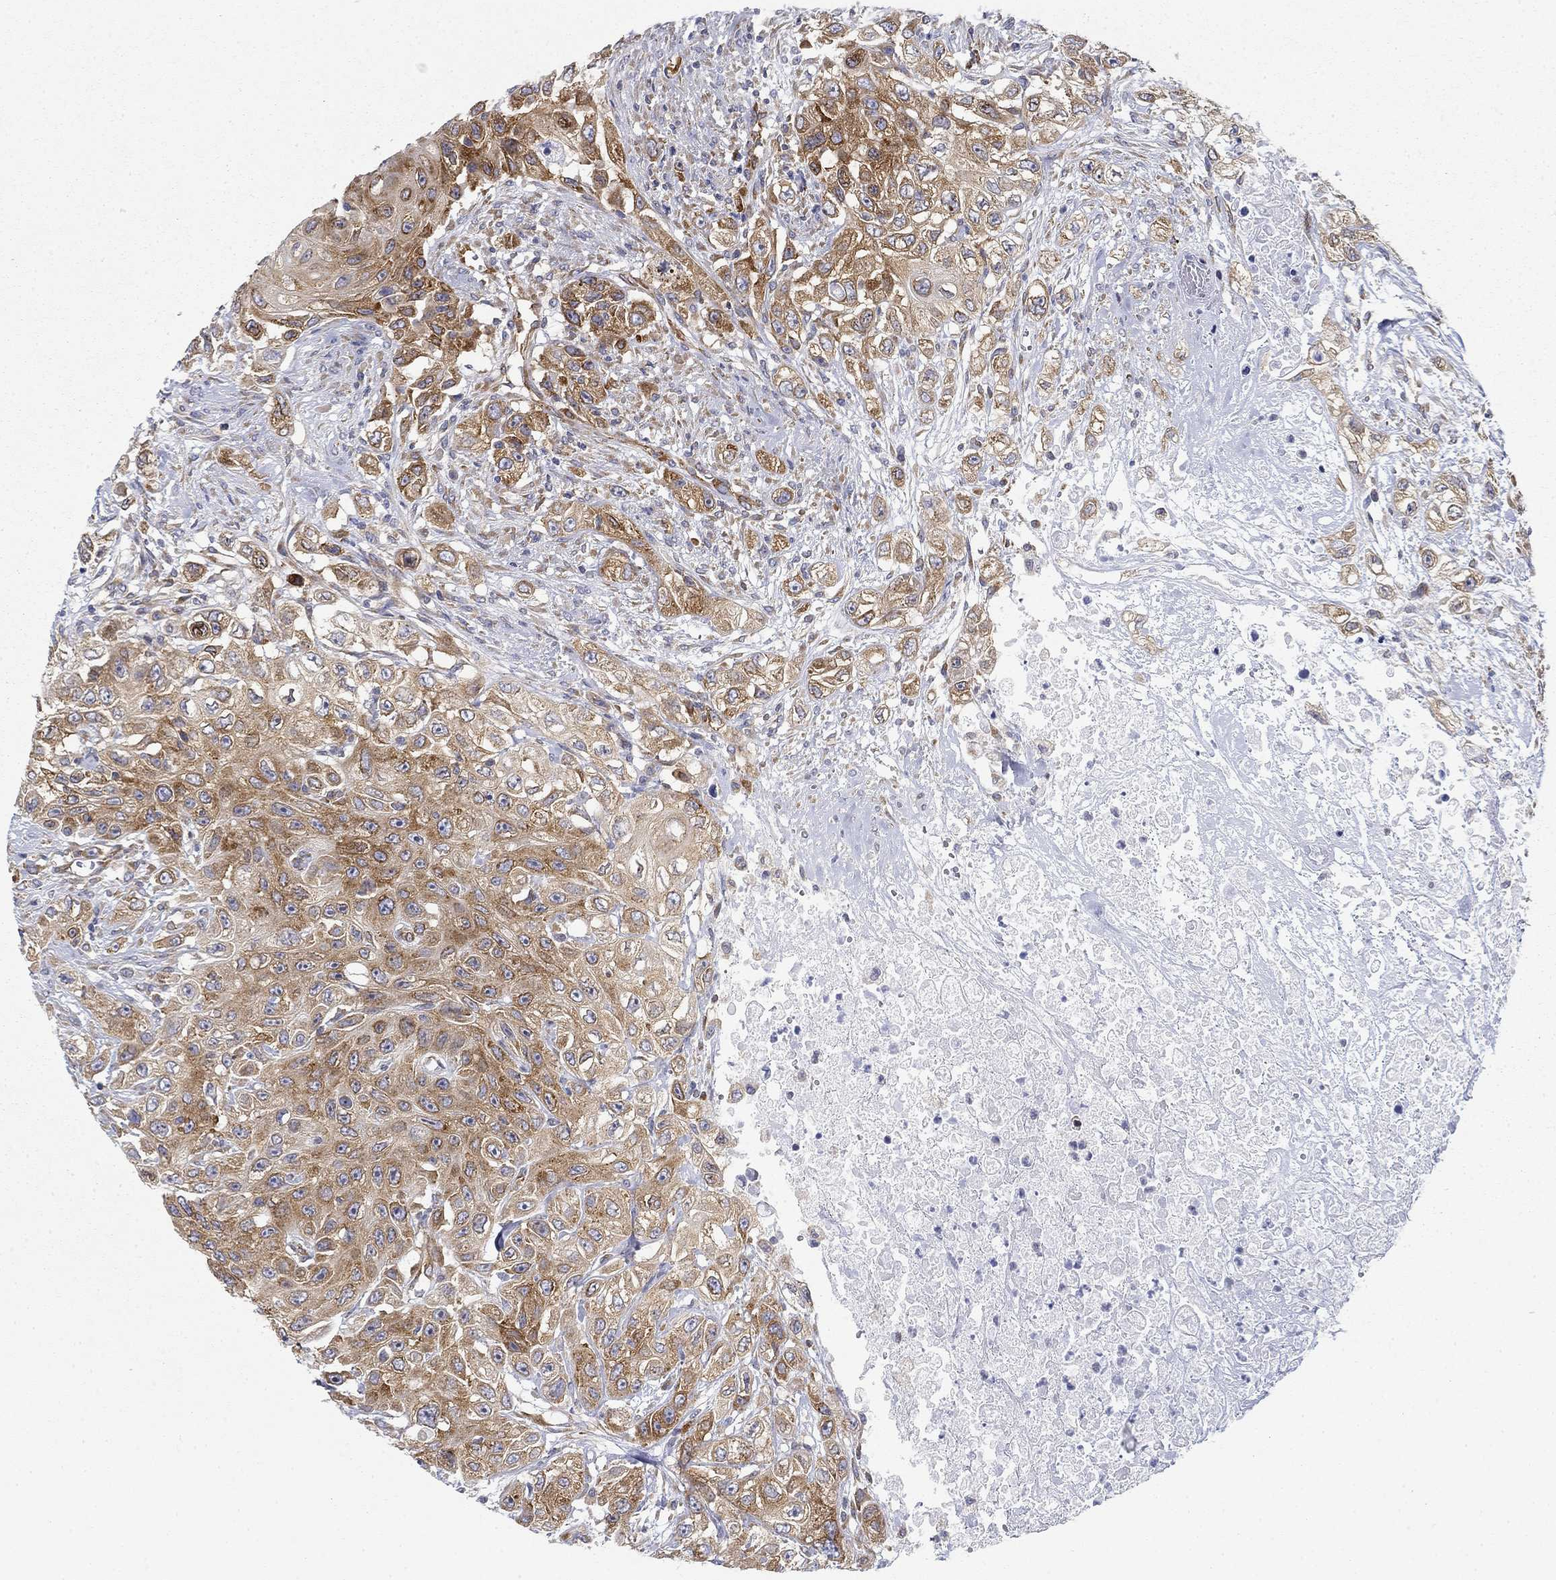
{"staining": {"intensity": "moderate", "quantity": ">75%", "location": "cytoplasmic/membranous"}, "tissue": "urothelial cancer", "cell_type": "Tumor cells", "image_type": "cancer", "snomed": [{"axis": "morphology", "description": "Urothelial carcinoma, High grade"}, {"axis": "topography", "description": "Urinary bladder"}], "caption": "A micrograph of high-grade urothelial carcinoma stained for a protein shows moderate cytoplasmic/membranous brown staining in tumor cells.", "gene": "FXR1", "patient": {"sex": "female", "age": 56}}